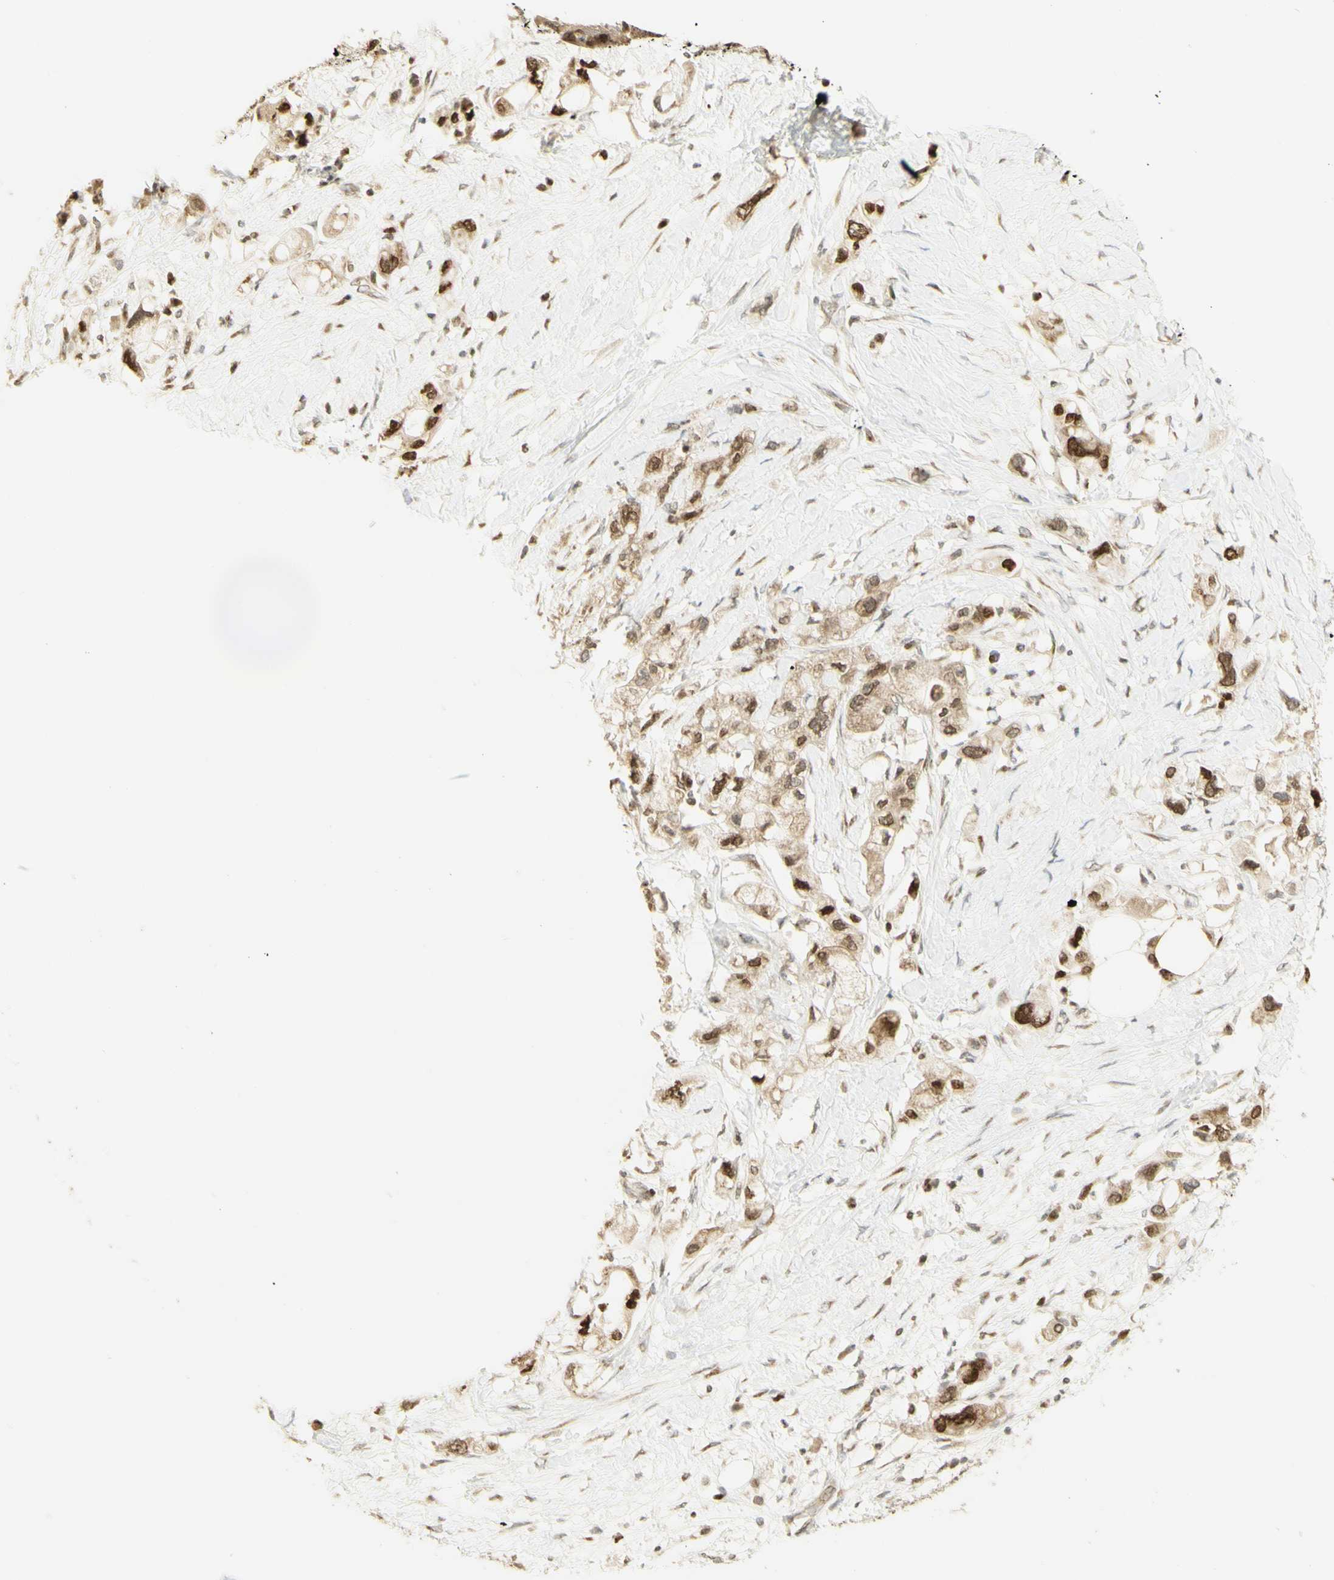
{"staining": {"intensity": "strong", "quantity": "<25%", "location": "cytoplasmic/membranous,nuclear"}, "tissue": "pancreatic cancer", "cell_type": "Tumor cells", "image_type": "cancer", "snomed": [{"axis": "morphology", "description": "Adenocarcinoma, NOS"}, {"axis": "topography", "description": "Pancreas"}], "caption": "Pancreatic cancer (adenocarcinoma) tissue demonstrates strong cytoplasmic/membranous and nuclear expression in approximately <25% of tumor cells, visualized by immunohistochemistry.", "gene": "KIF11", "patient": {"sex": "female", "age": 56}}